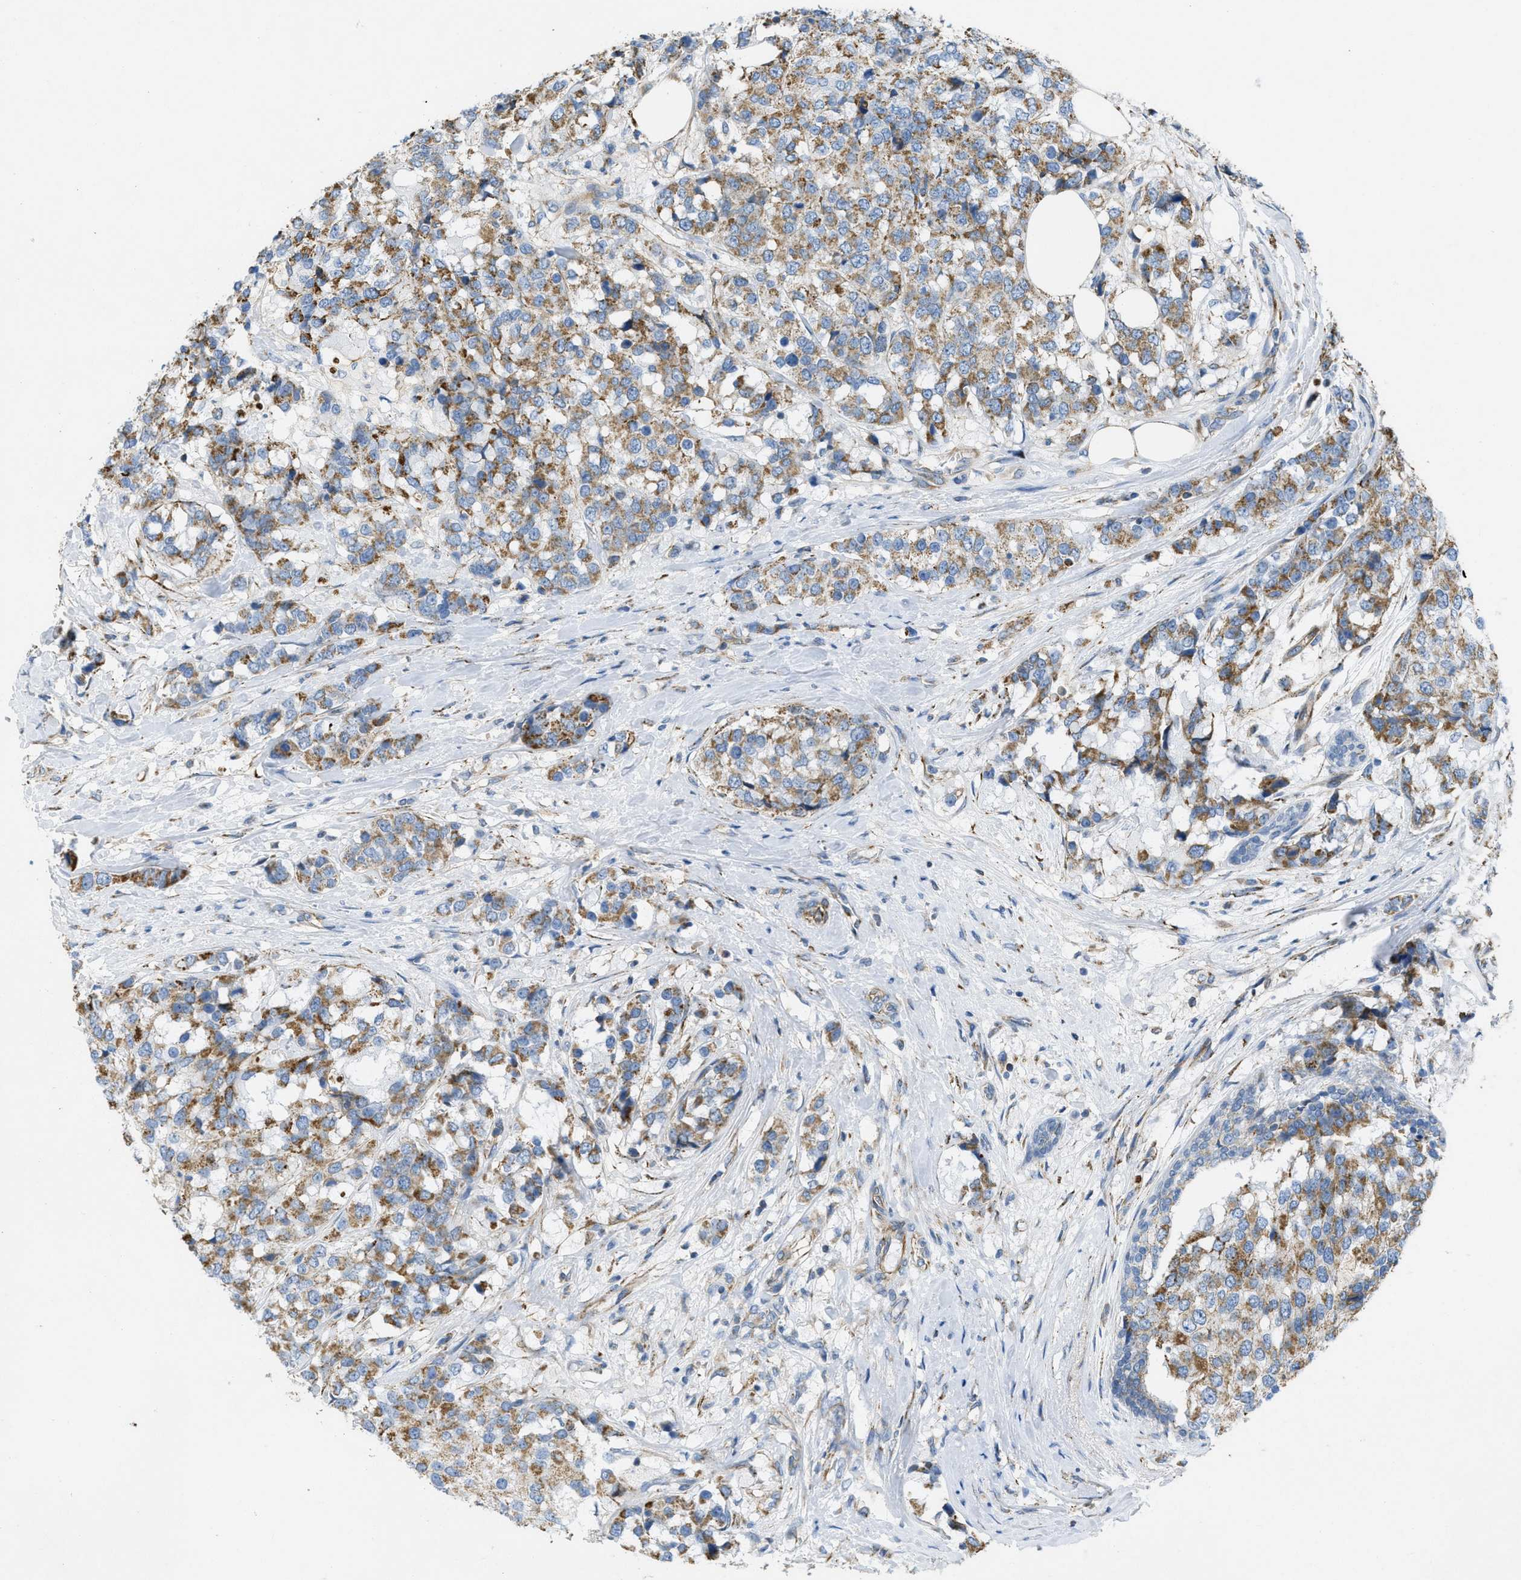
{"staining": {"intensity": "strong", "quantity": ">75%", "location": "cytoplasmic/membranous"}, "tissue": "breast cancer", "cell_type": "Tumor cells", "image_type": "cancer", "snomed": [{"axis": "morphology", "description": "Lobular carcinoma"}, {"axis": "topography", "description": "Breast"}], "caption": "Immunohistochemical staining of human lobular carcinoma (breast) reveals strong cytoplasmic/membranous protein staining in approximately >75% of tumor cells.", "gene": "BTN3A1", "patient": {"sex": "female", "age": 59}}